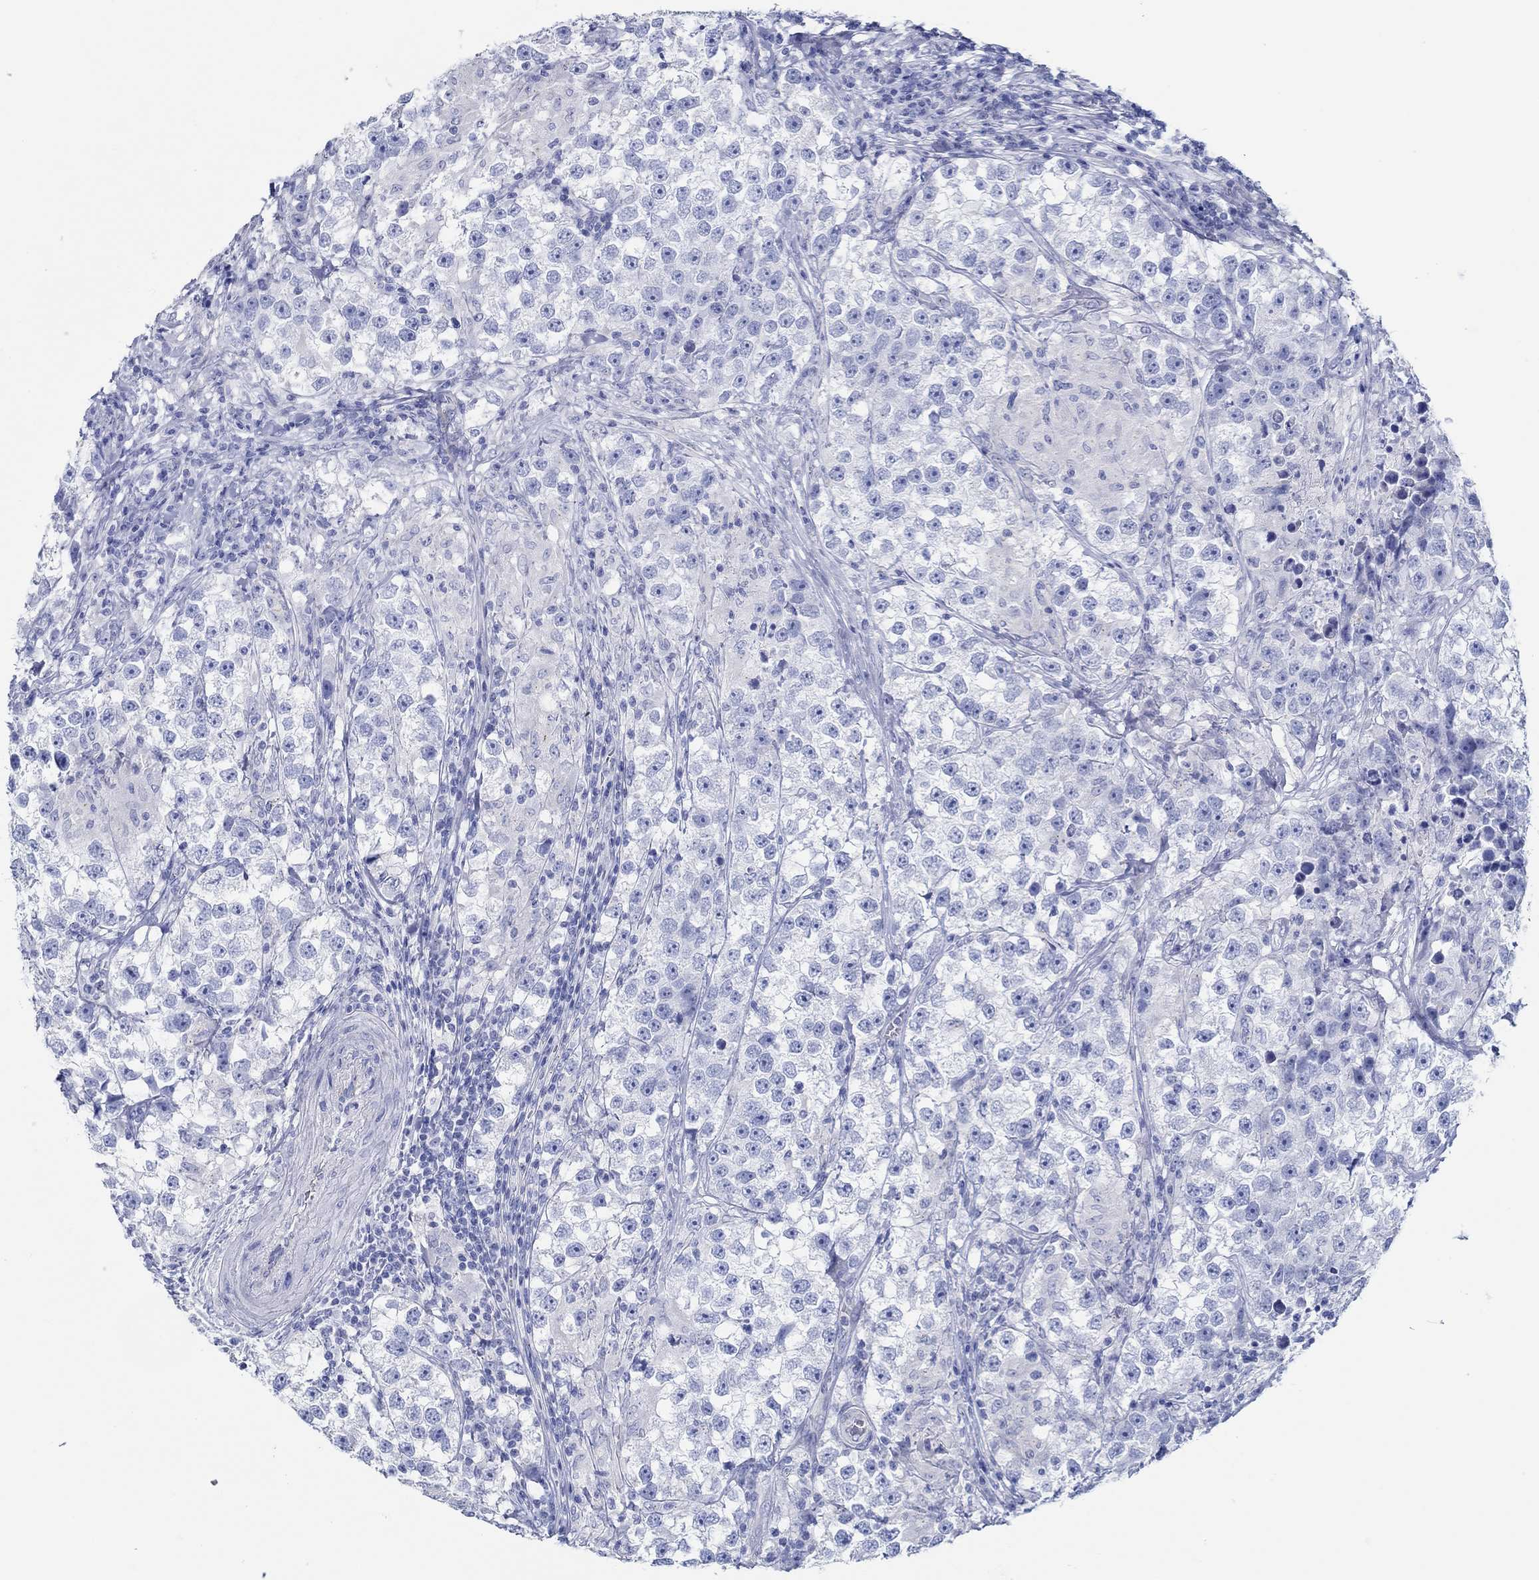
{"staining": {"intensity": "negative", "quantity": "none", "location": "none"}, "tissue": "testis cancer", "cell_type": "Tumor cells", "image_type": "cancer", "snomed": [{"axis": "morphology", "description": "Seminoma, NOS"}, {"axis": "topography", "description": "Testis"}], "caption": "Immunohistochemistry (IHC) of human testis cancer (seminoma) displays no expression in tumor cells.", "gene": "IGFBP6", "patient": {"sex": "male", "age": 46}}